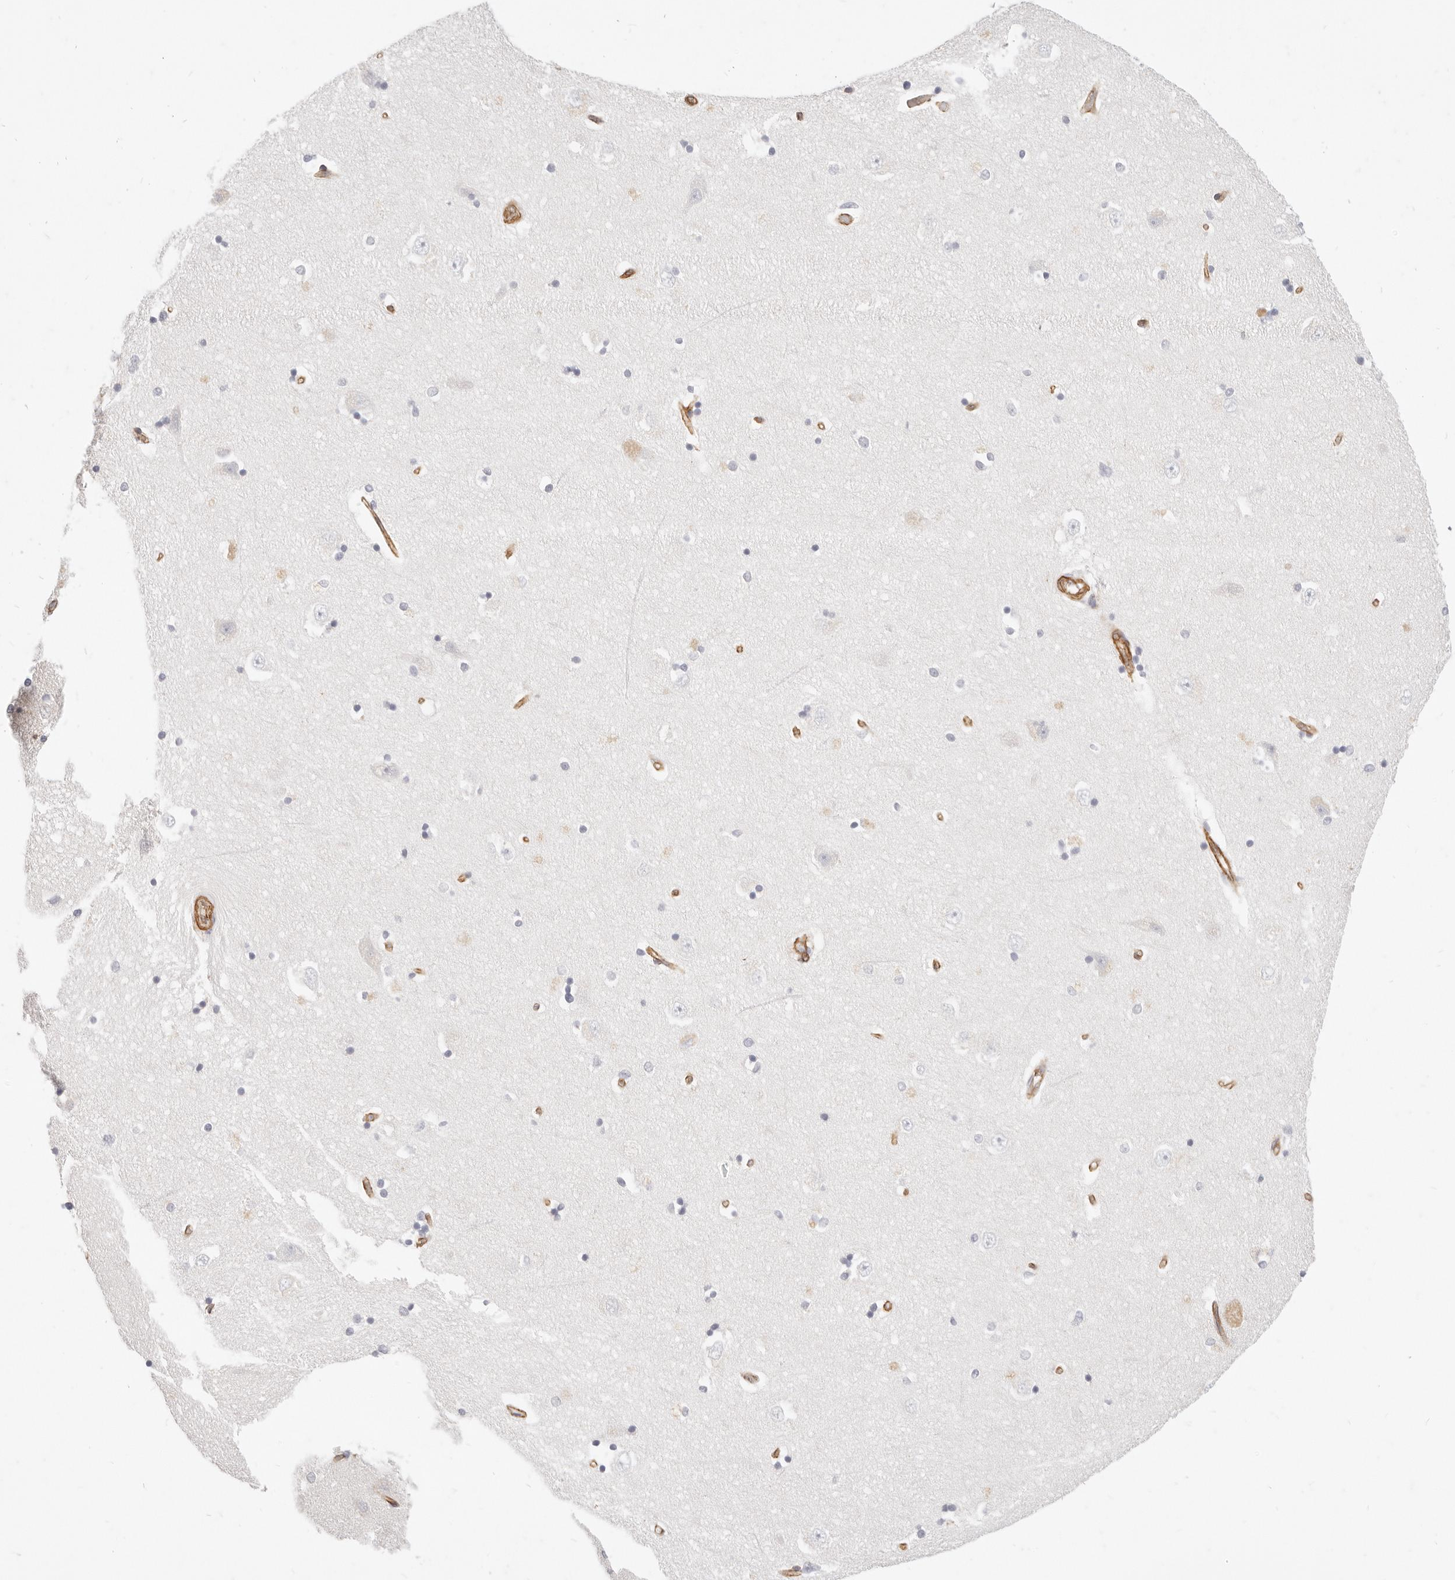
{"staining": {"intensity": "negative", "quantity": "none", "location": "none"}, "tissue": "hippocampus", "cell_type": "Glial cells", "image_type": "normal", "snomed": [{"axis": "morphology", "description": "Normal tissue, NOS"}, {"axis": "topography", "description": "Hippocampus"}], "caption": "High magnification brightfield microscopy of unremarkable hippocampus stained with DAB (brown) and counterstained with hematoxylin (blue): glial cells show no significant staining. (DAB (3,3'-diaminobenzidine) immunohistochemistry with hematoxylin counter stain).", "gene": "NUS1", "patient": {"sex": "male", "age": 45}}